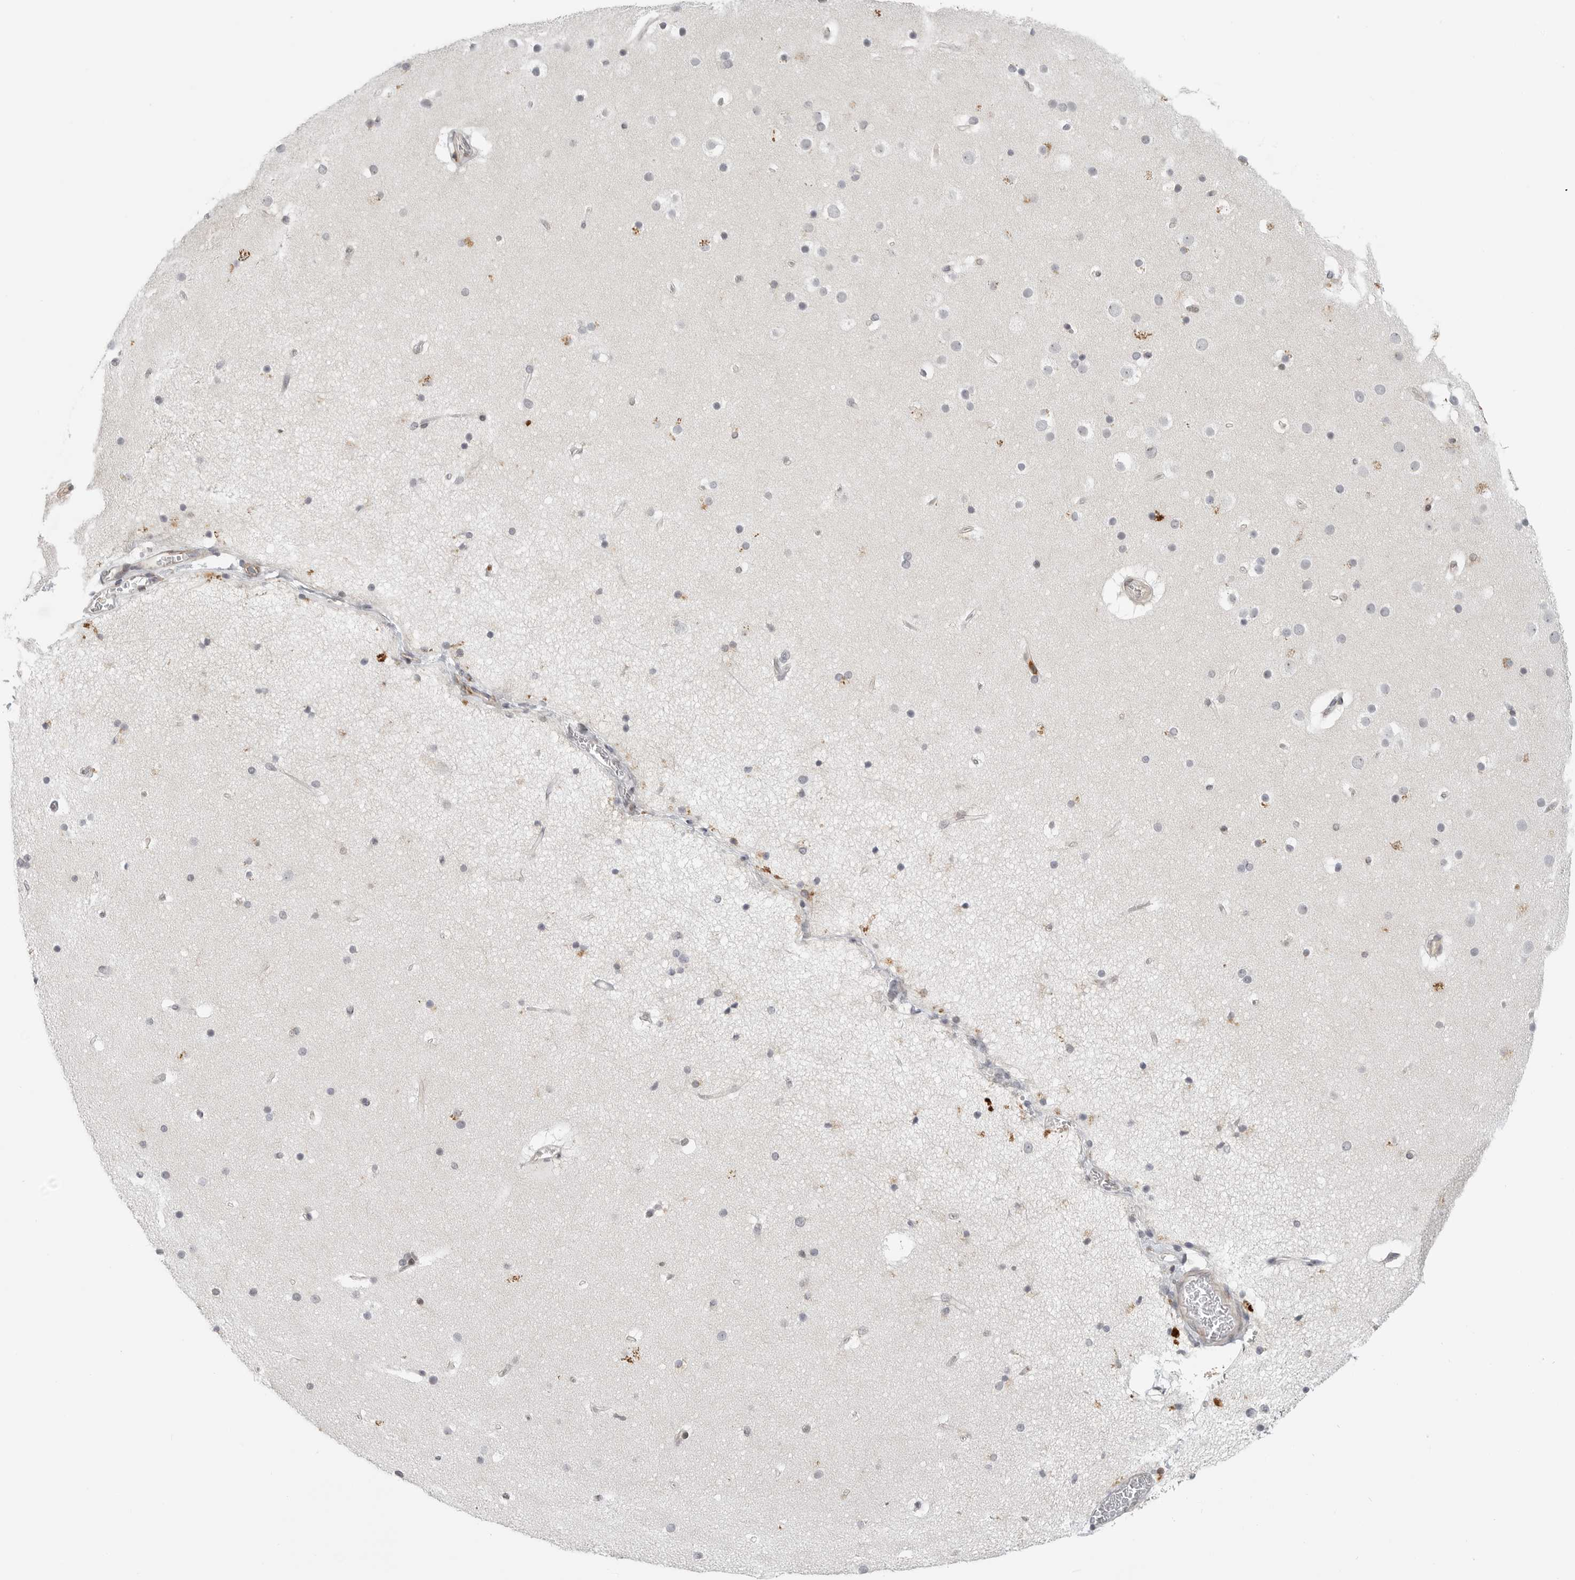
{"staining": {"intensity": "weak", "quantity": "<25%", "location": "cytoplasmic/membranous"}, "tissue": "cerebral cortex", "cell_type": "Endothelial cells", "image_type": "normal", "snomed": [{"axis": "morphology", "description": "Normal tissue, NOS"}, {"axis": "topography", "description": "Cerebral cortex"}], "caption": "A micrograph of cerebral cortex stained for a protein demonstrates no brown staining in endothelial cells.", "gene": "SH3KBP1", "patient": {"sex": "male", "age": 57}}